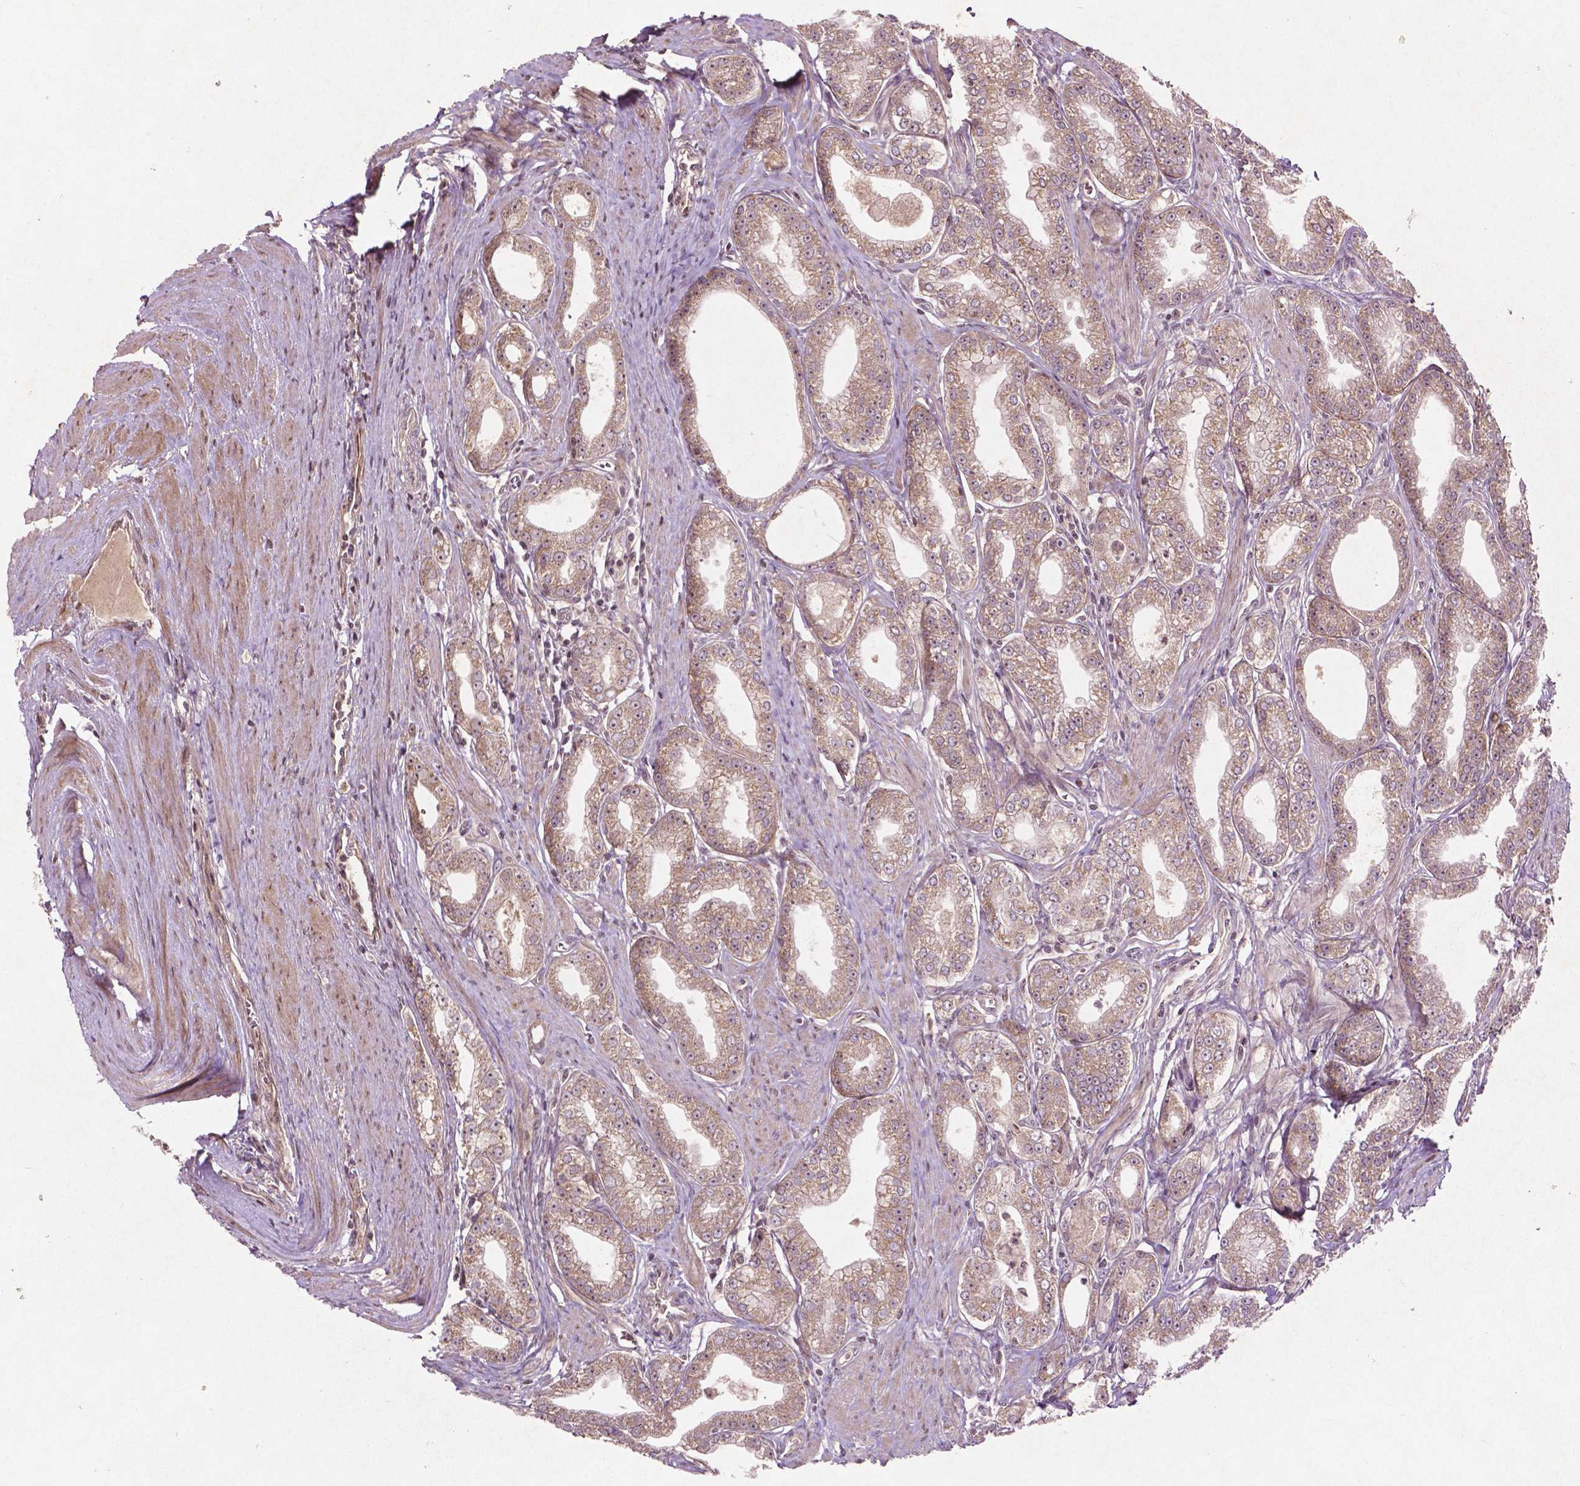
{"staining": {"intensity": "moderate", "quantity": ">75%", "location": "cytoplasmic/membranous"}, "tissue": "prostate cancer", "cell_type": "Tumor cells", "image_type": "cancer", "snomed": [{"axis": "morphology", "description": "Adenocarcinoma, NOS"}, {"axis": "topography", "description": "Prostate"}], "caption": "The micrograph demonstrates immunohistochemical staining of adenocarcinoma (prostate). There is moderate cytoplasmic/membranous positivity is present in approximately >75% of tumor cells.", "gene": "B3GALNT2", "patient": {"sex": "male", "age": 71}}